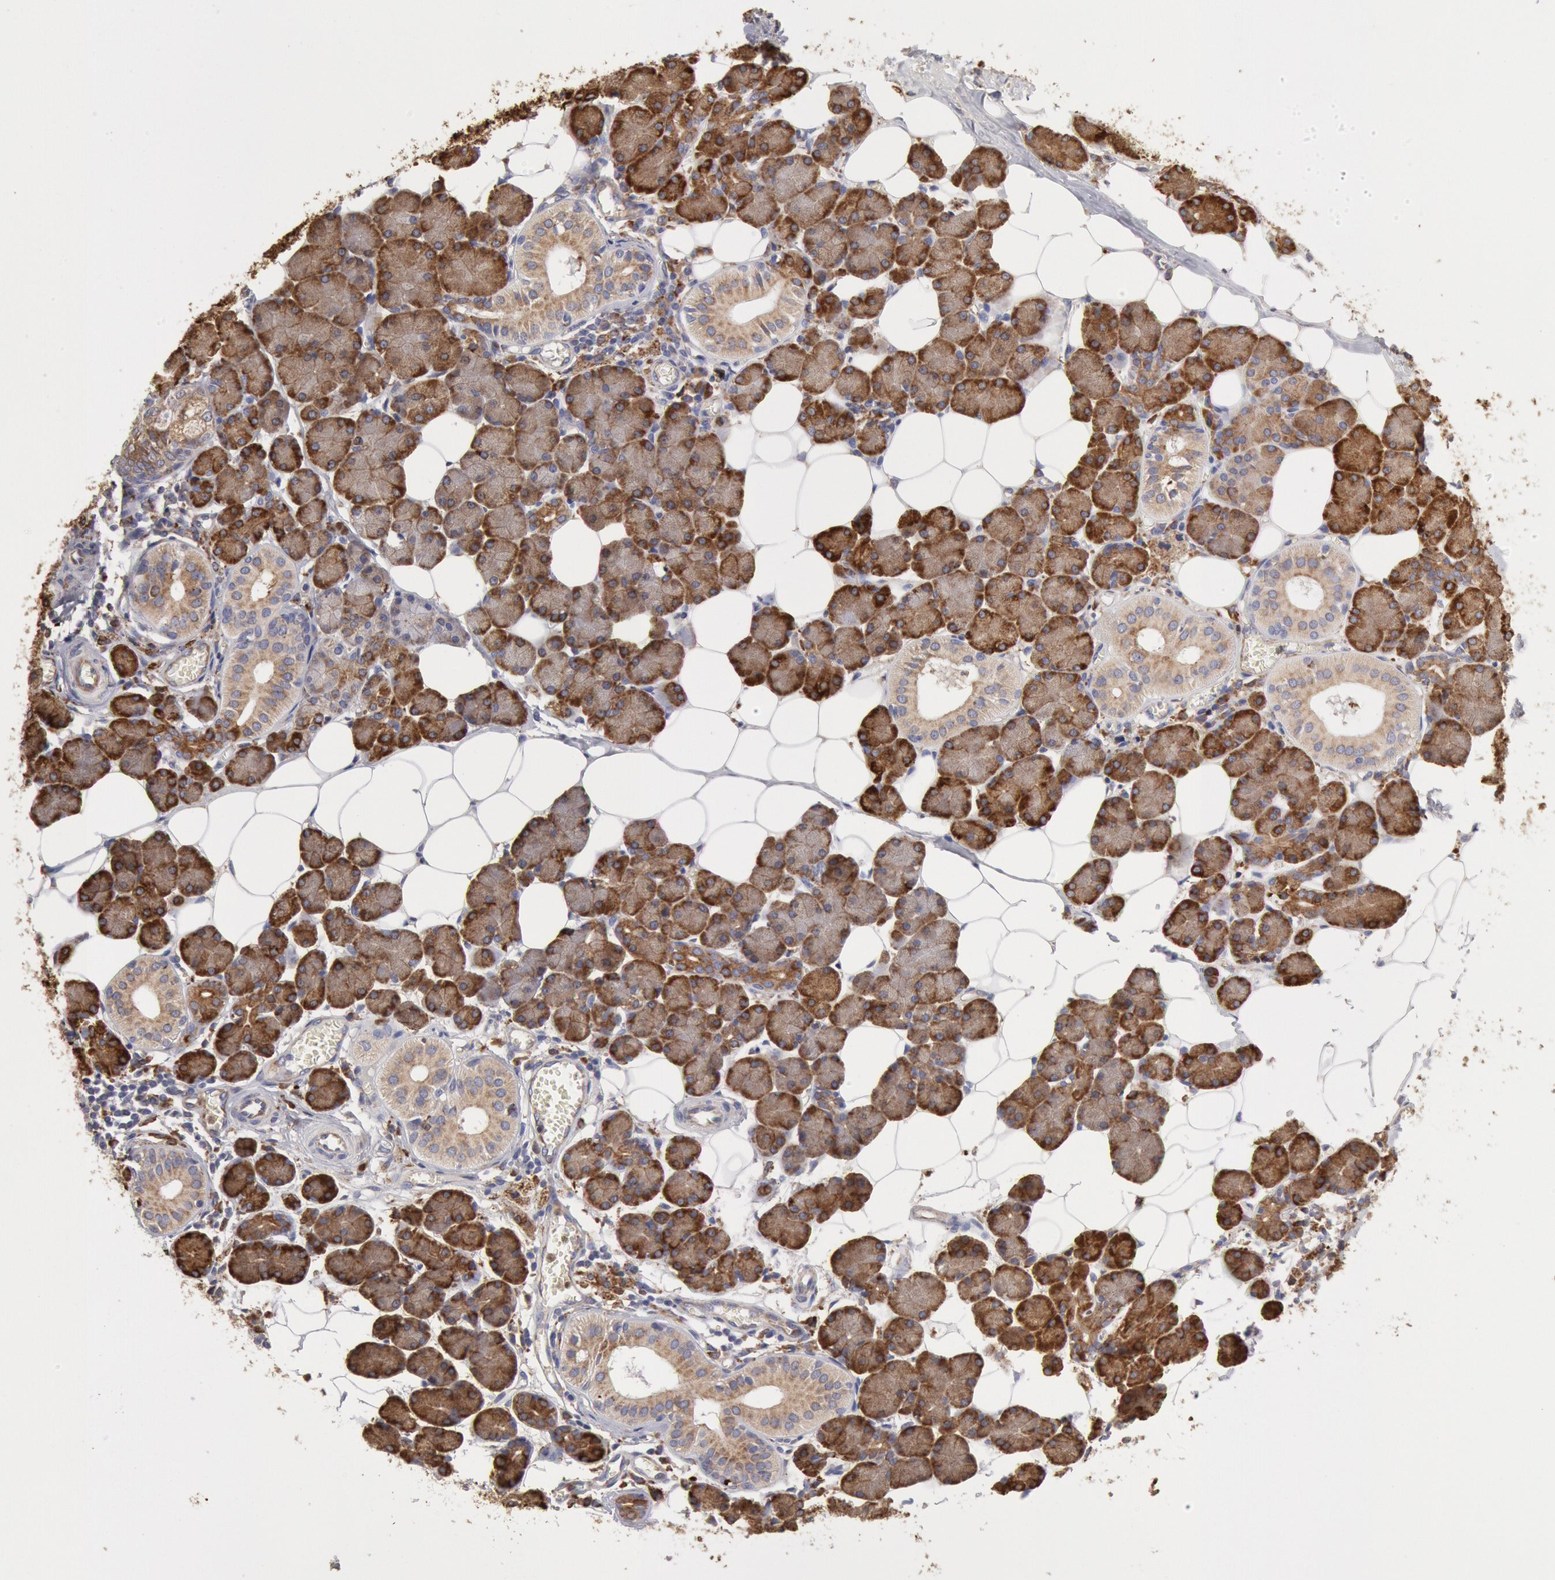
{"staining": {"intensity": "strong", "quantity": ">75%", "location": "cytoplasmic/membranous"}, "tissue": "salivary gland", "cell_type": "Glandular cells", "image_type": "normal", "snomed": [{"axis": "morphology", "description": "Normal tissue, NOS"}, {"axis": "morphology", "description": "Adenoma, NOS"}, {"axis": "topography", "description": "Salivary gland"}], "caption": "Immunohistochemistry (IHC) staining of benign salivary gland, which shows high levels of strong cytoplasmic/membranous staining in about >75% of glandular cells indicating strong cytoplasmic/membranous protein expression. The staining was performed using DAB (brown) for protein detection and nuclei were counterstained in hematoxylin (blue).", "gene": "ERP44", "patient": {"sex": "female", "age": 32}}